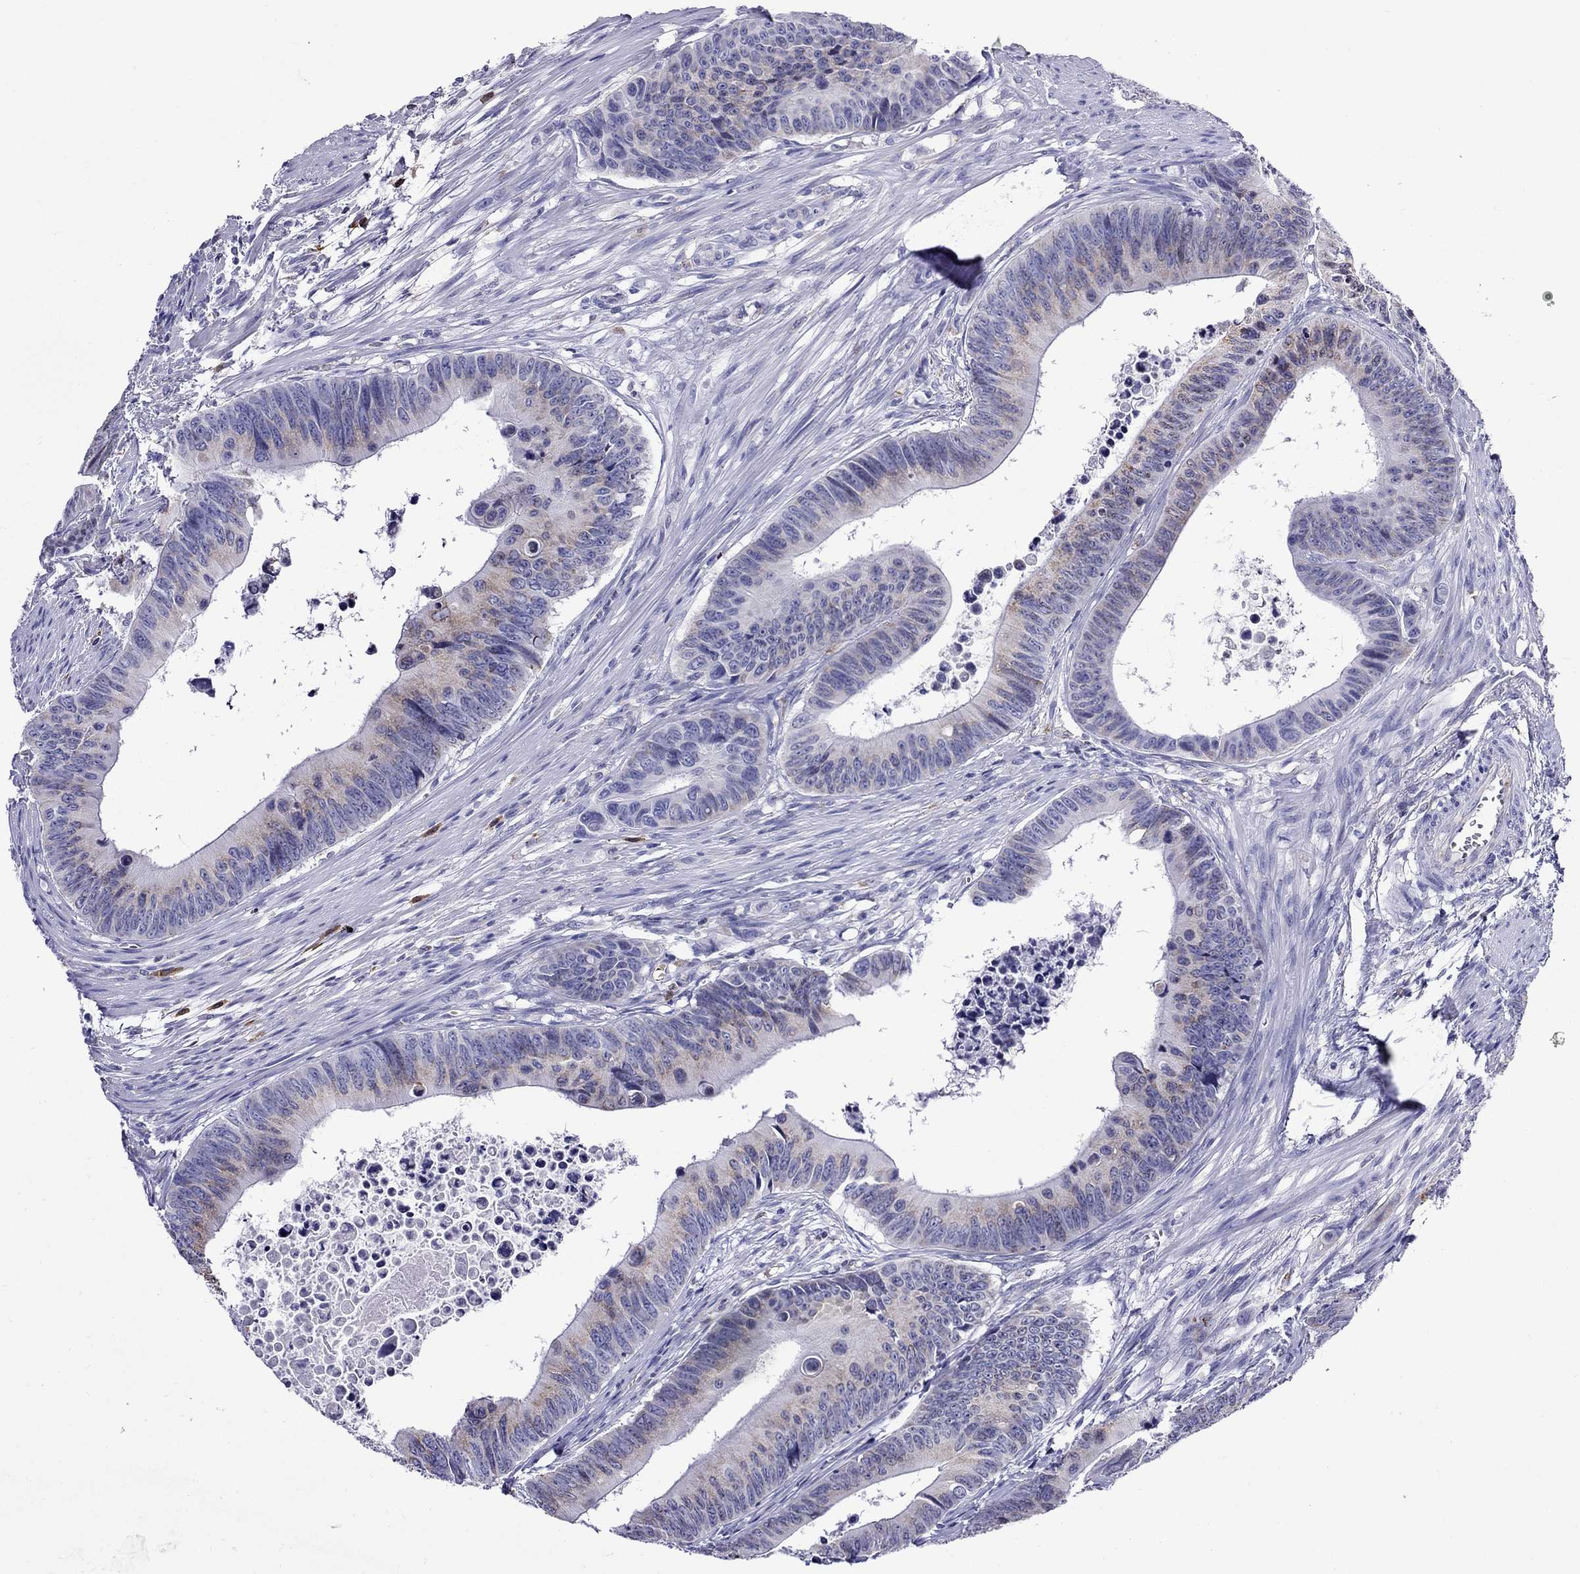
{"staining": {"intensity": "weak", "quantity": "25%-75%", "location": "cytoplasmic/membranous"}, "tissue": "colorectal cancer", "cell_type": "Tumor cells", "image_type": "cancer", "snomed": [{"axis": "morphology", "description": "Adenocarcinoma, NOS"}, {"axis": "topography", "description": "Colon"}], "caption": "Colorectal adenocarcinoma tissue reveals weak cytoplasmic/membranous expression in about 25%-75% of tumor cells The staining was performed using DAB, with brown indicating positive protein expression. Nuclei are stained blue with hematoxylin.", "gene": "SCG2", "patient": {"sex": "female", "age": 87}}